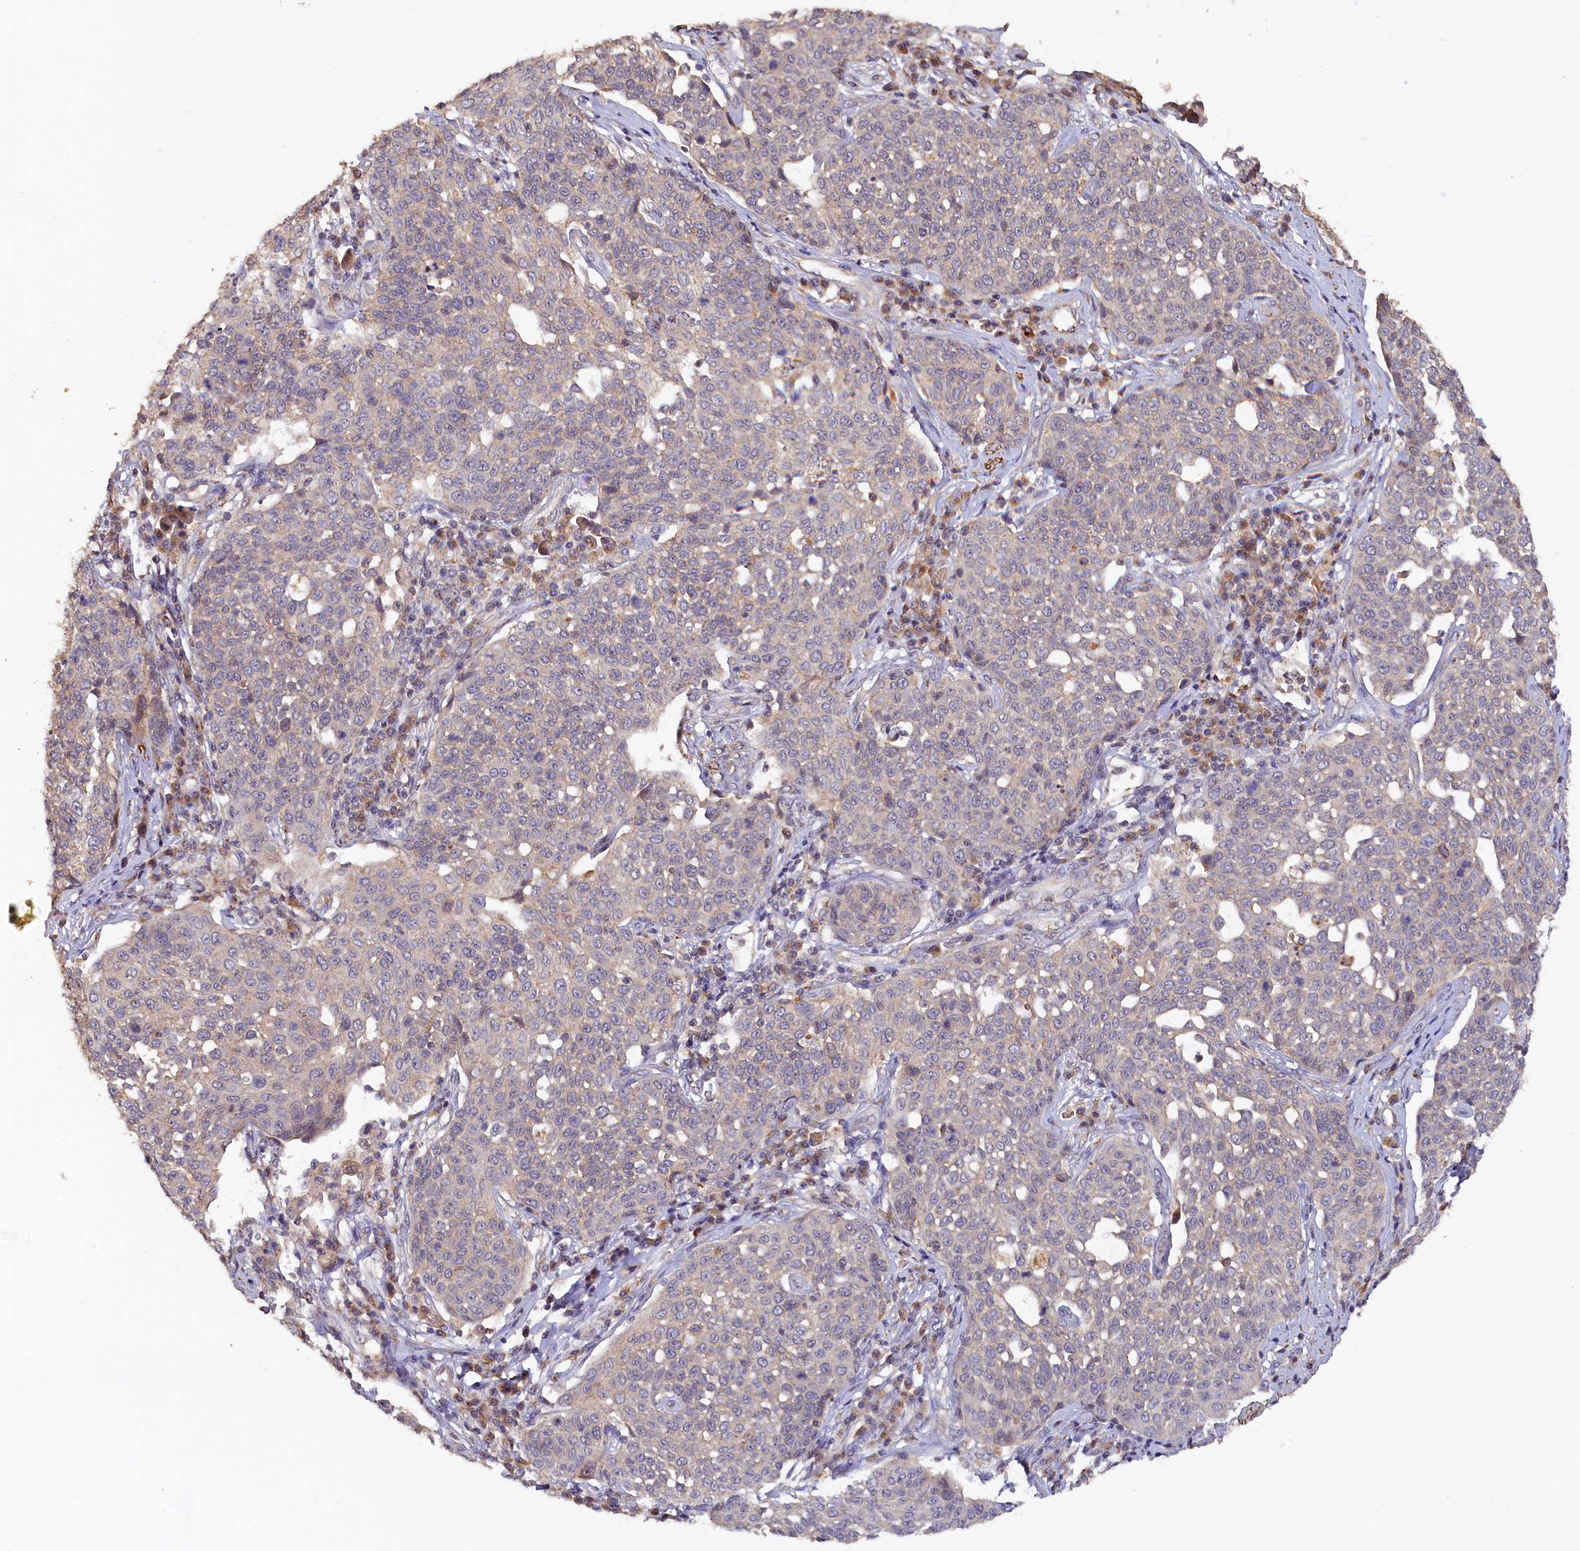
{"staining": {"intensity": "weak", "quantity": "<25%", "location": "cytoplasmic/membranous"}, "tissue": "cervical cancer", "cell_type": "Tumor cells", "image_type": "cancer", "snomed": [{"axis": "morphology", "description": "Squamous cell carcinoma, NOS"}, {"axis": "topography", "description": "Cervix"}], "caption": "Cervical squamous cell carcinoma stained for a protein using IHC displays no expression tumor cells.", "gene": "TANGO6", "patient": {"sex": "female", "age": 34}}